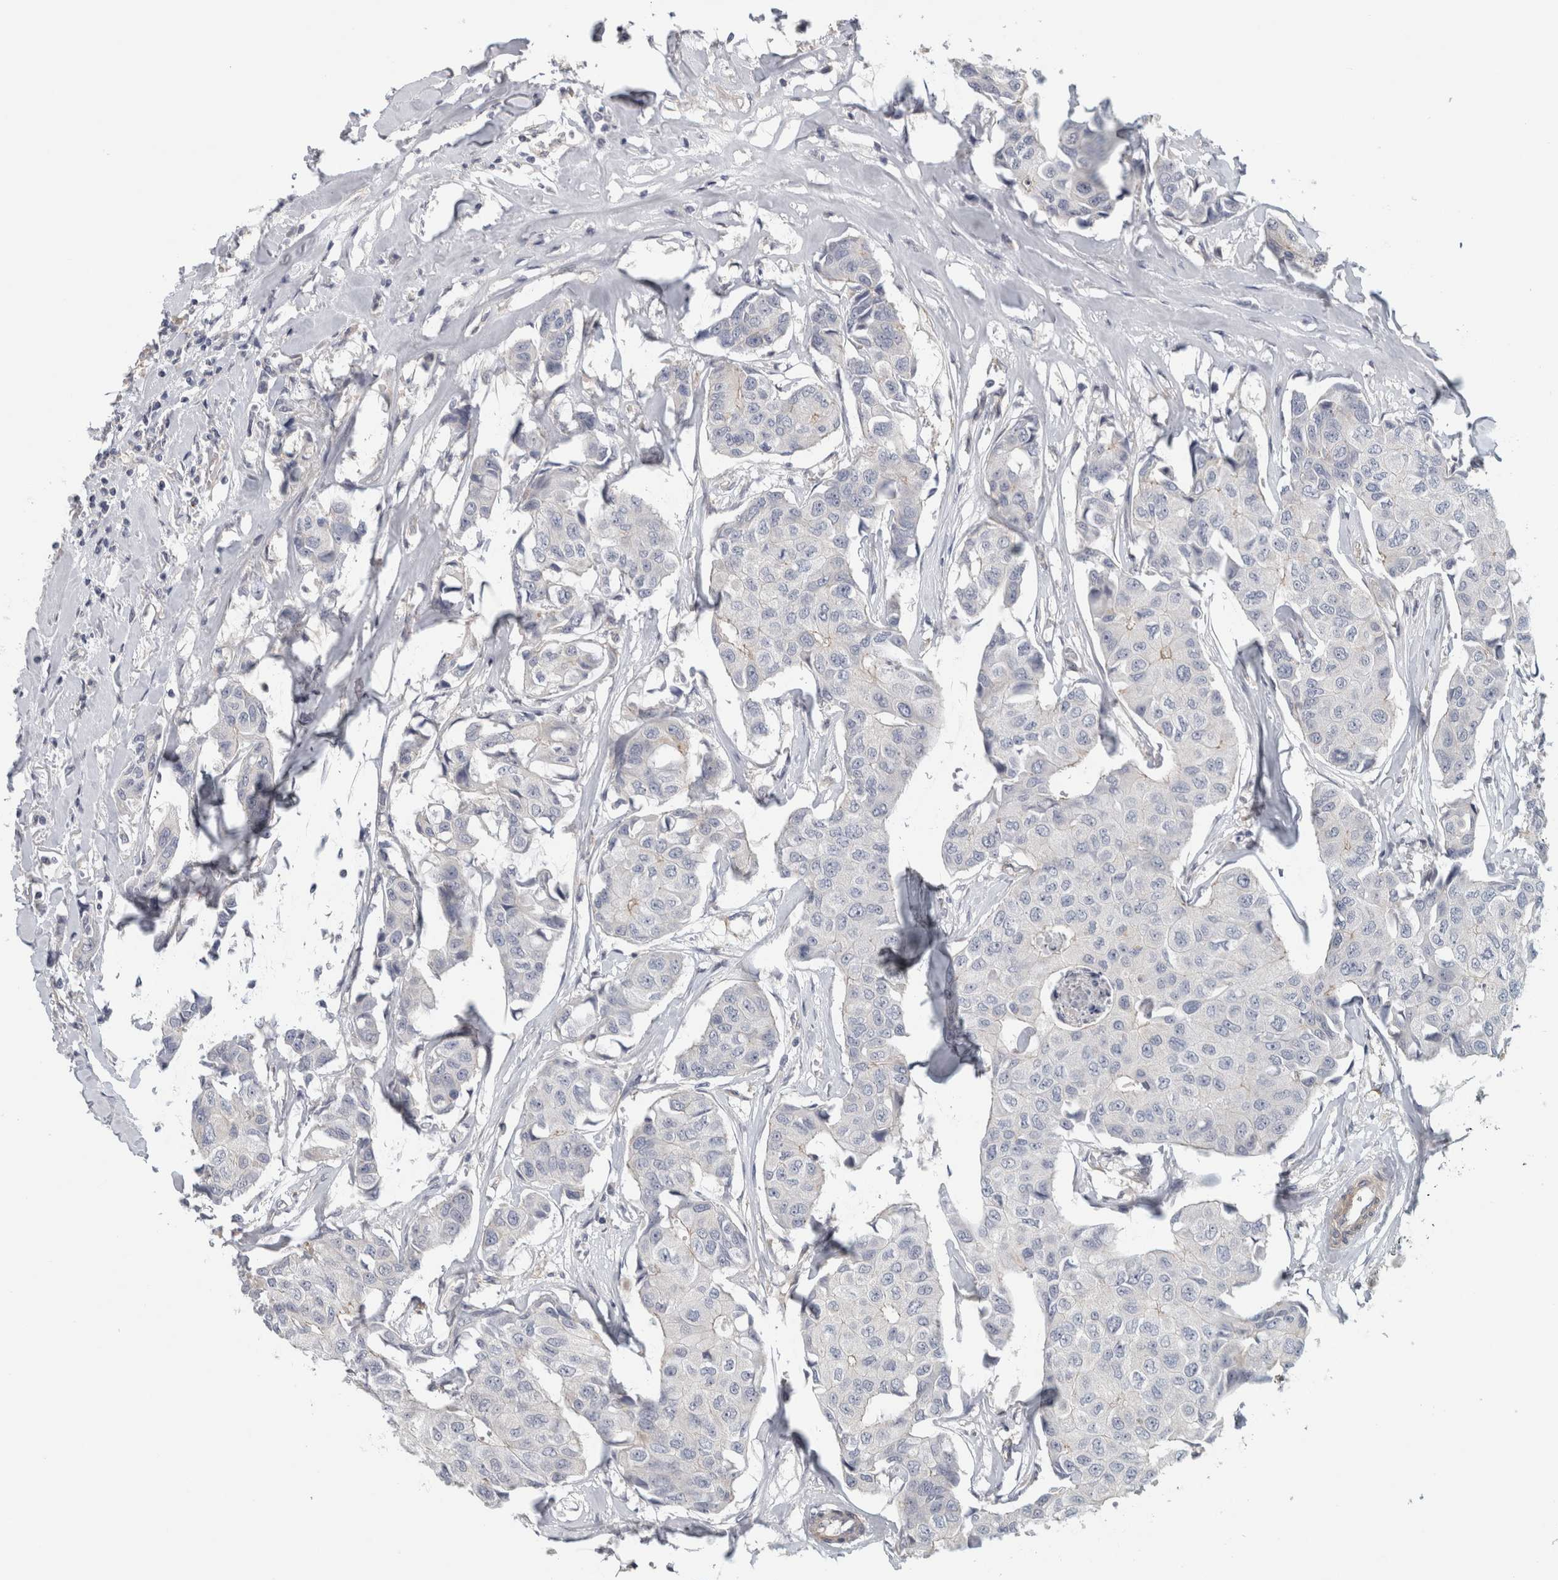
{"staining": {"intensity": "negative", "quantity": "none", "location": "none"}, "tissue": "breast cancer", "cell_type": "Tumor cells", "image_type": "cancer", "snomed": [{"axis": "morphology", "description": "Duct carcinoma"}, {"axis": "topography", "description": "Breast"}], "caption": "Immunohistochemistry micrograph of neoplastic tissue: human breast cancer (infiltrating ductal carcinoma) stained with DAB displays no significant protein staining in tumor cells. (Stains: DAB (3,3'-diaminobenzidine) immunohistochemistry with hematoxylin counter stain, Microscopy: brightfield microscopy at high magnification).", "gene": "ZNF804B", "patient": {"sex": "female", "age": 80}}